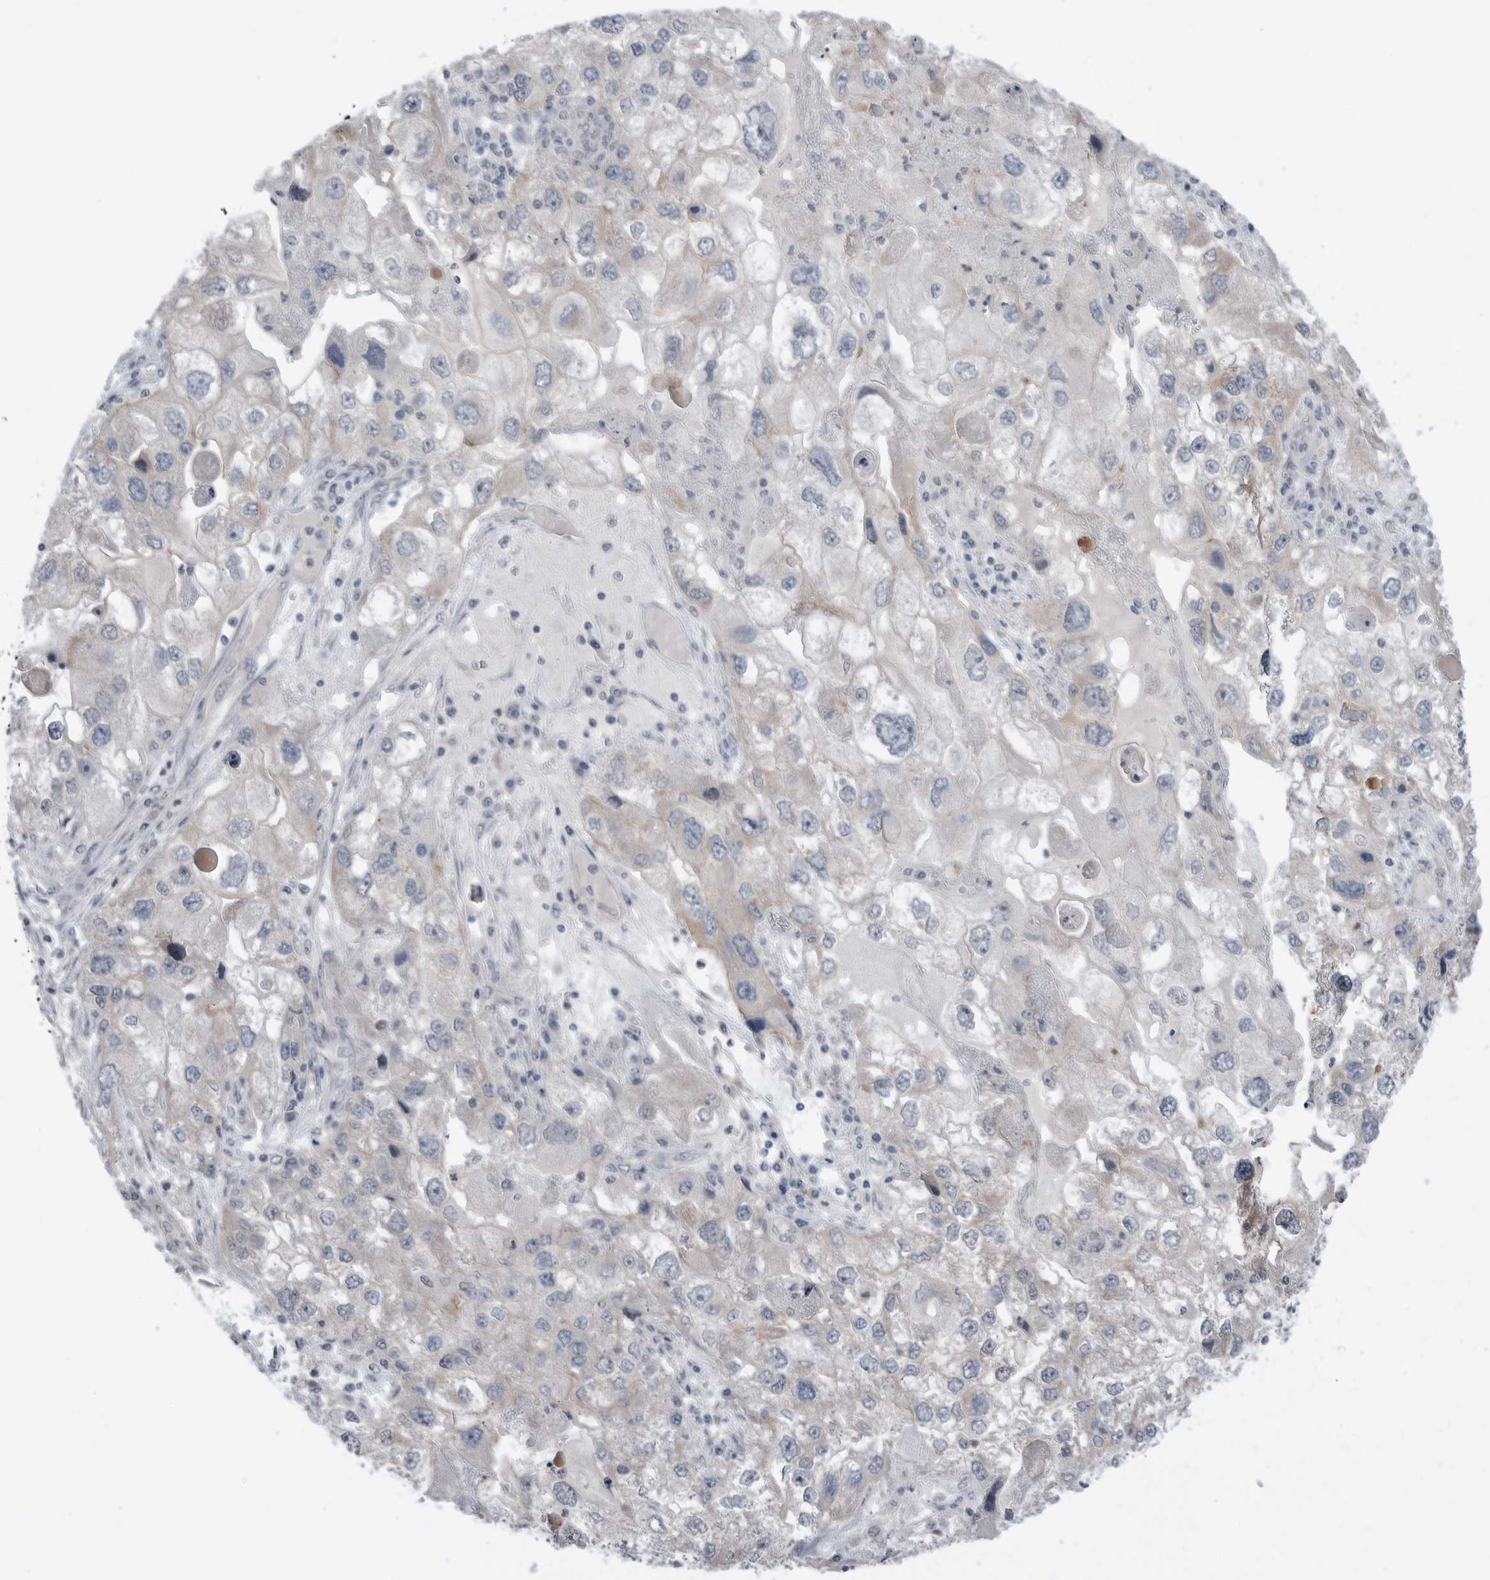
{"staining": {"intensity": "weak", "quantity": "<25%", "location": "cytoplasmic/membranous"}, "tissue": "endometrial cancer", "cell_type": "Tumor cells", "image_type": "cancer", "snomed": [{"axis": "morphology", "description": "Adenocarcinoma, NOS"}, {"axis": "topography", "description": "Endometrium"}], "caption": "Immunohistochemical staining of endometrial cancer (adenocarcinoma) demonstrates no significant positivity in tumor cells.", "gene": "NTAQ1", "patient": {"sex": "female", "age": 49}}